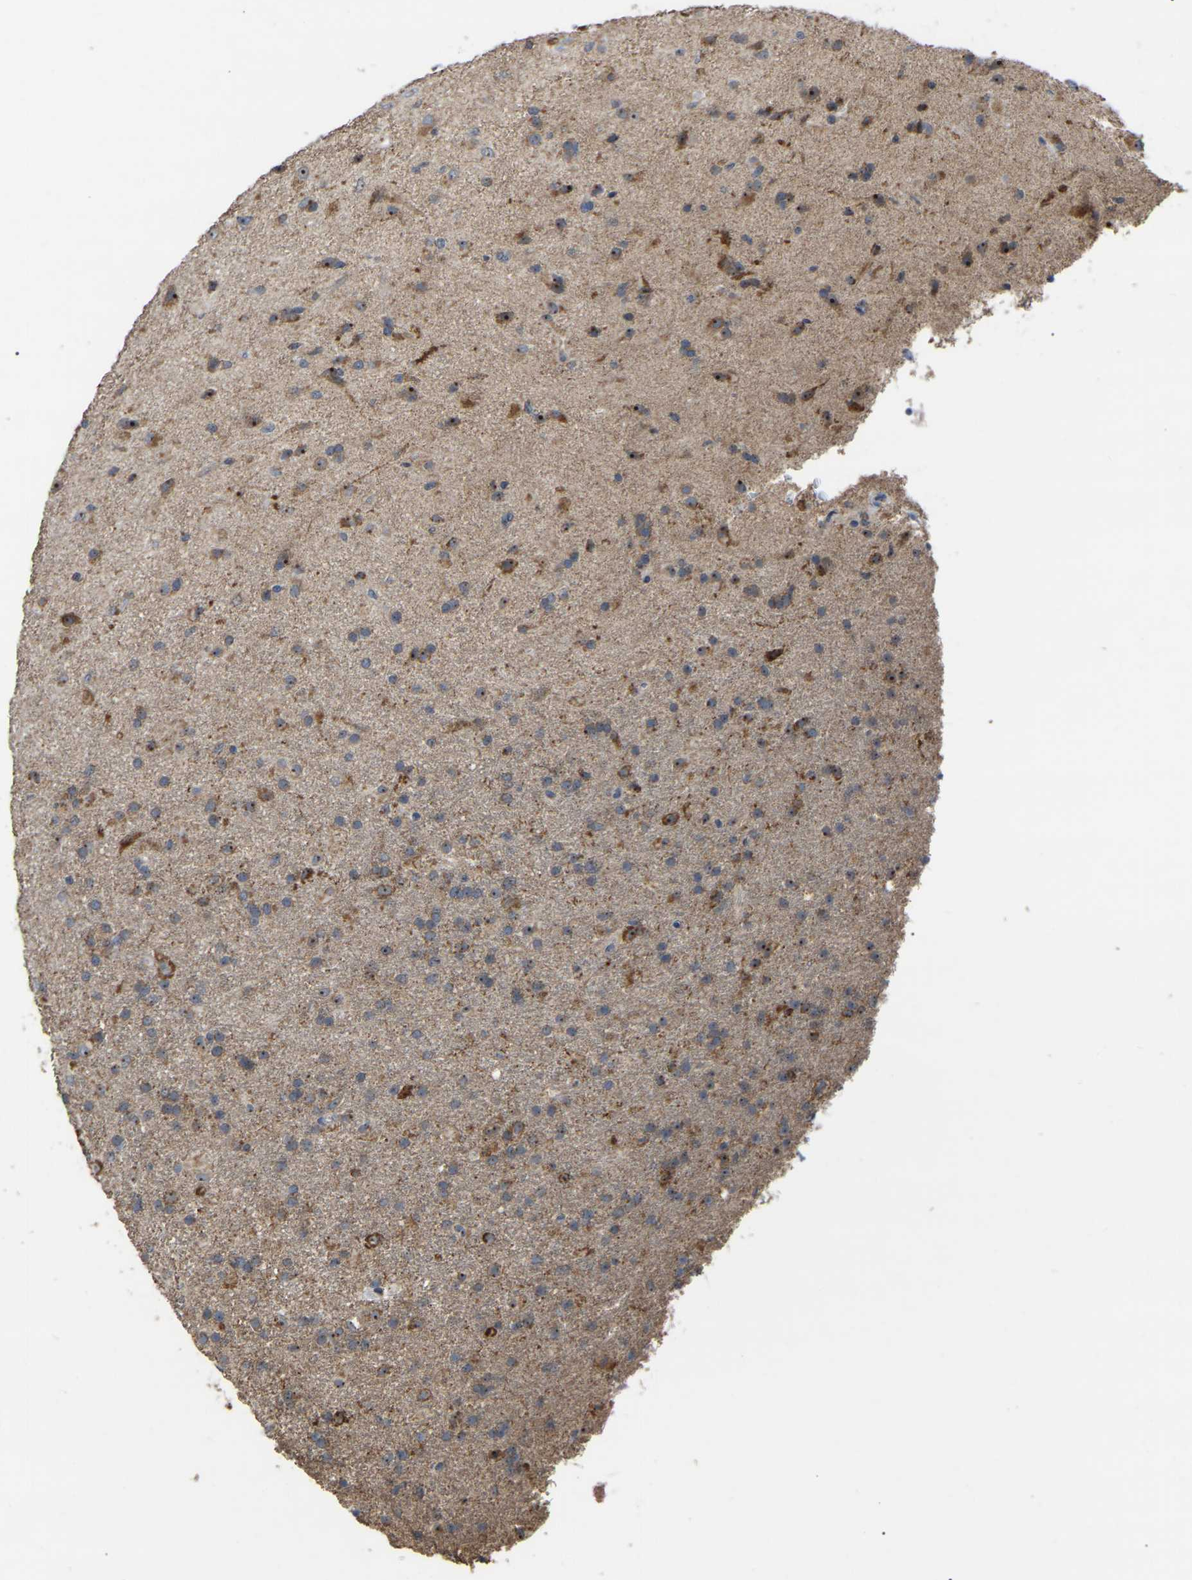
{"staining": {"intensity": "moderate", "quantity": "25%-75%", "location": "cytoplasmic/membranous,nuclear"}, "tissue": "glioma", "cell_type": "Tumor cells", "image_type": "cancer", "snomed": [{"axis": "morphology", "description": "Glioma, malignant, Low grade"}, {"axis": "topography", "description": "Brain"}], "caption": "Glioma stained for a protein exhibits moderate cytoplasmic/membranous and nuclear positivity in tumor cells.", "gene": "NOP53", "patient": {"sex": "male", "age": 65}}